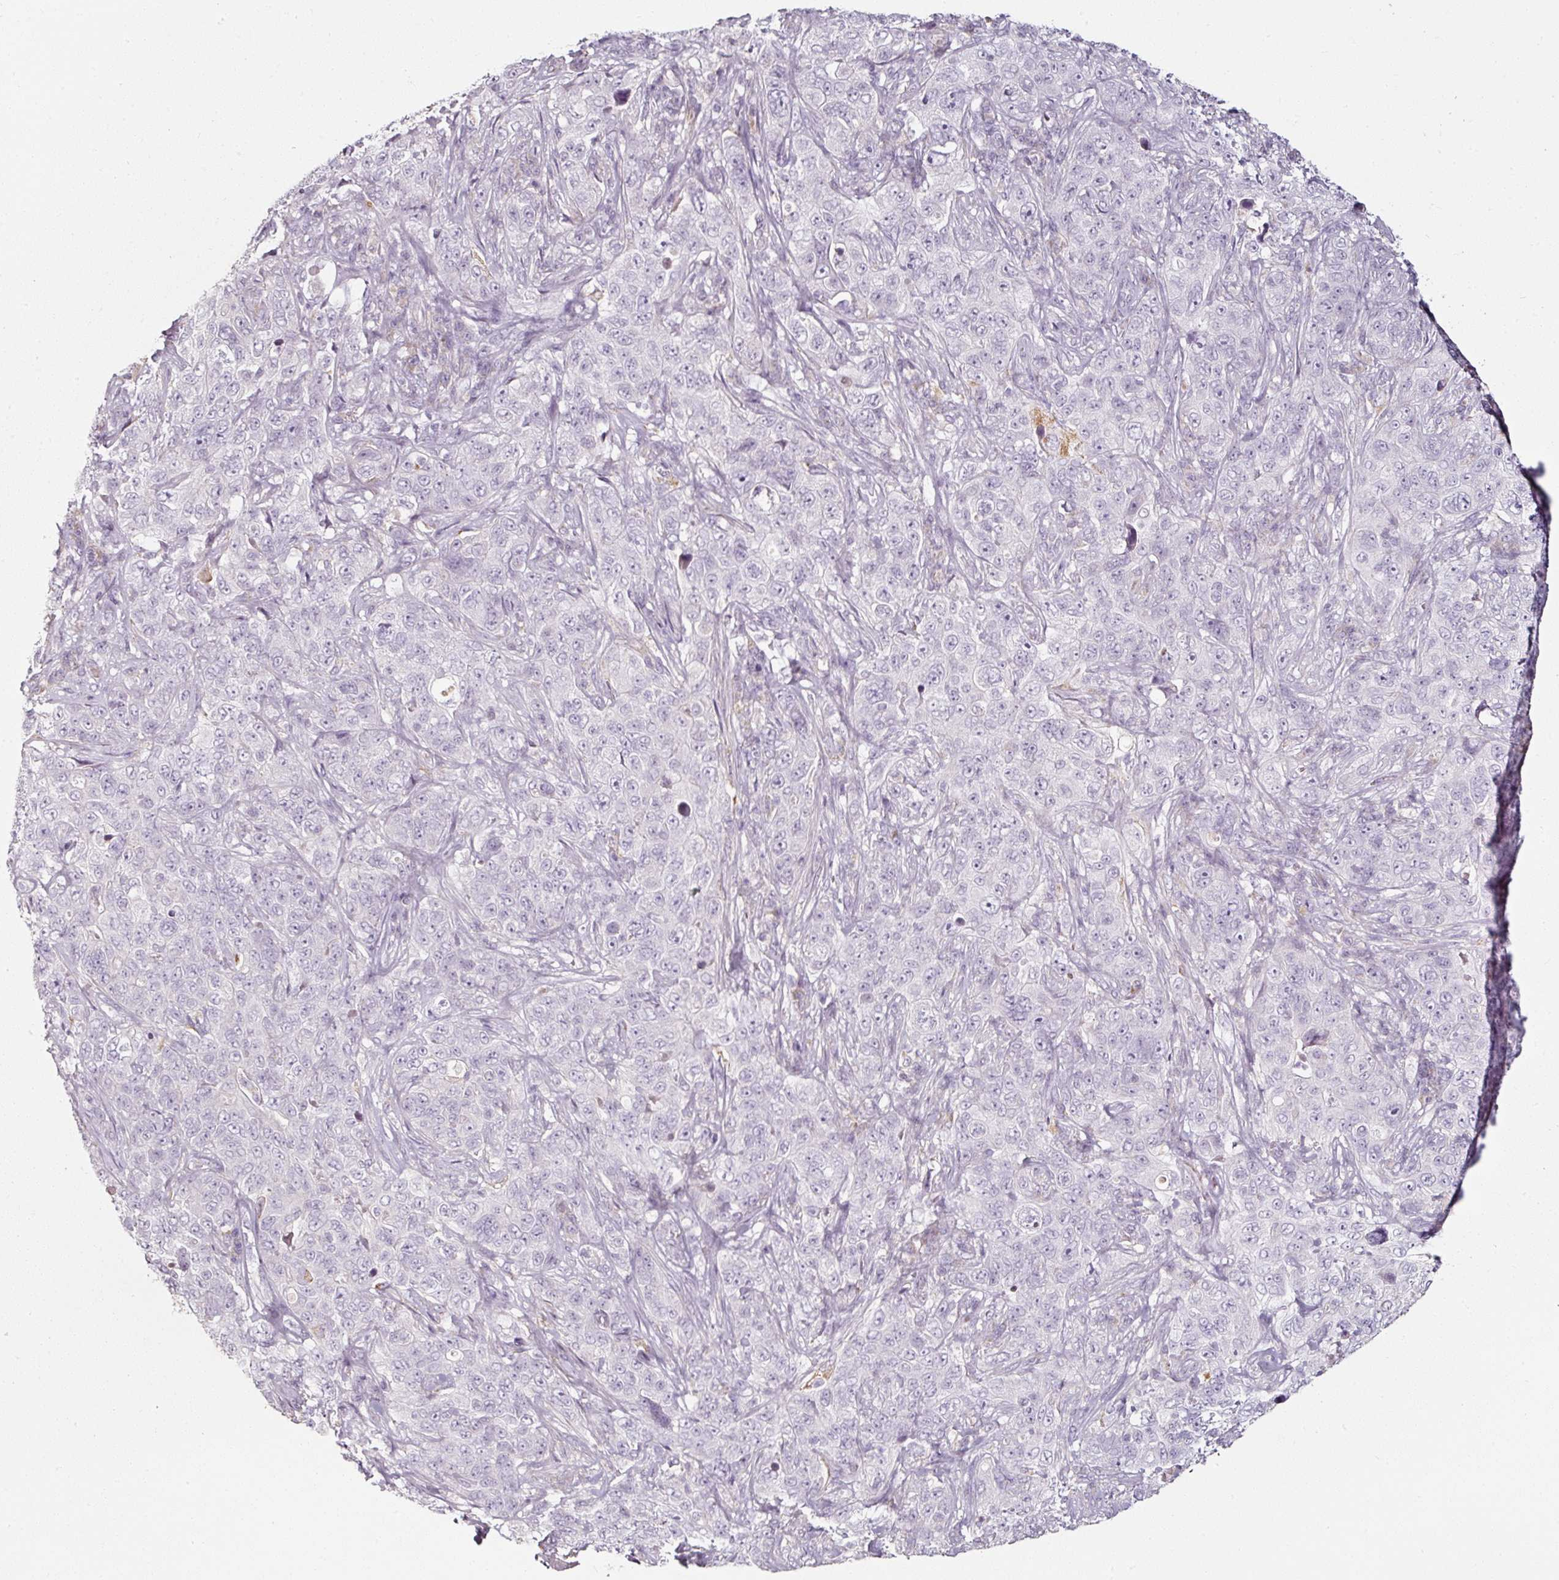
{"staining": {"intensity": "negative", "quantity": "none", "location": "none"}, "tissue": "pancreatic cancer", "cell_type": "Tumor cells", "image_type": "cancer", "snomed": [{"axis": "morphology", "description": "Adenocarcinoma, NOS"}, {"axis": "topography", "description": "Pancreas"}], "caption": "Immunohistochemistry (IHC) photomicrograph of neoplastic tissue: pancreatic cancer (adenocarcinoma) stained with DAB (3,3'-diaminobenzidine) displays no significant protein positivity in tumor cells. The staining is performed using DAB (3,3'-diaminobenzidine) brown chromogen with nuclei counter-stained in using hematoxylin.", "gene": "CAP2", "patient": {"sex": "male", "age": 68}}